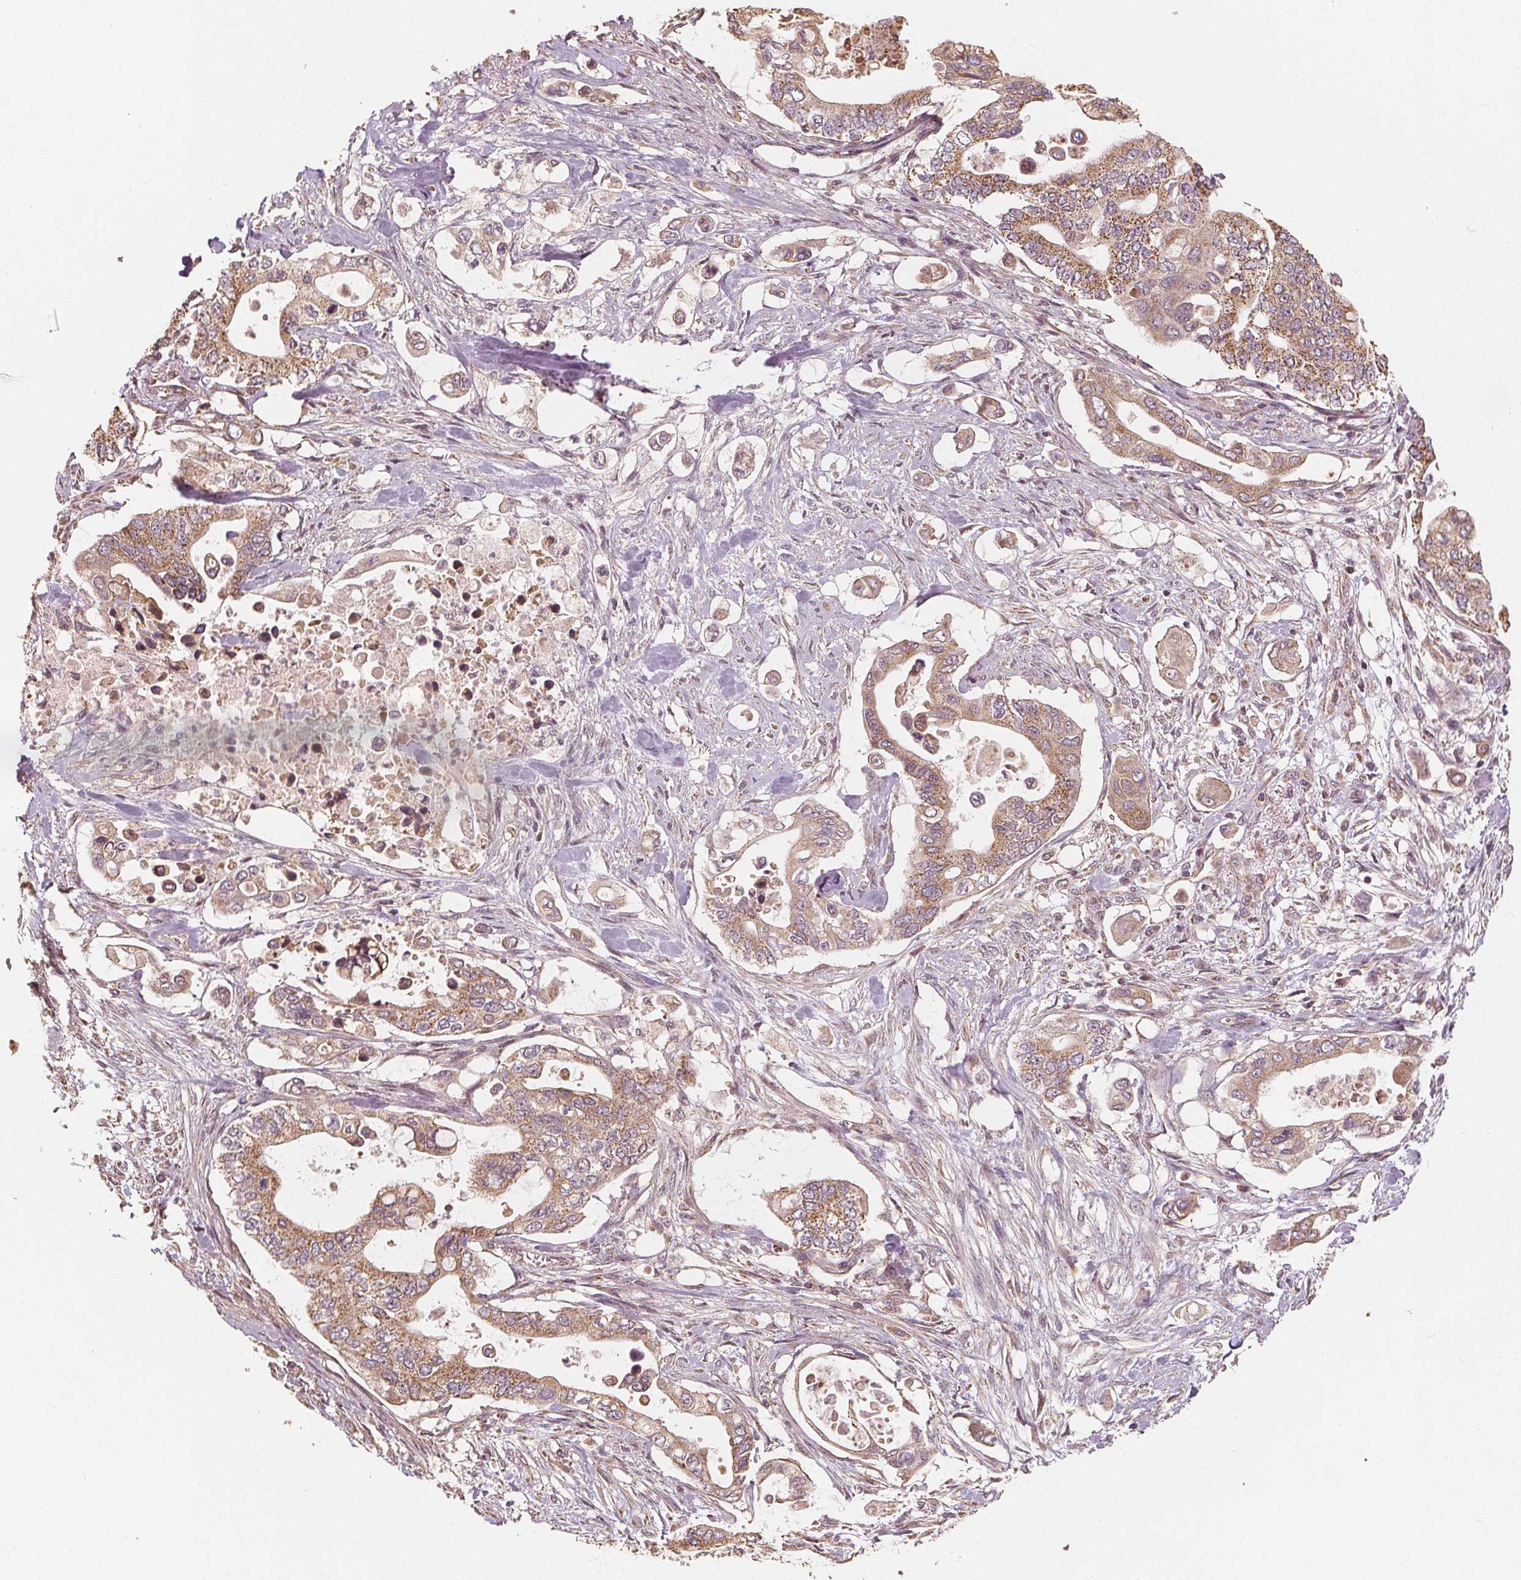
{"staining": {"intensity": "moderate", "quantity": ">75%", "location": "cytoplasmic/membranous"}, "tissue": "pancreatic cancer", "cell_type": "Tumor cells", "image_type": "cancer", "snomed": [{"axis": "morphology", "description": "Adenocarcinoma, NOS"}, {"axis": "topography", "description": "Pancreas"}], "caption": "Immunohistochemical staining of pancreatic adenocarcinoma displays medium levels of moderate cytoplasmic/membranous protein expression in approximately >75% of tumor cells.", "gene": "PEX26", "patient": {"sex": "female", "age": 63}}